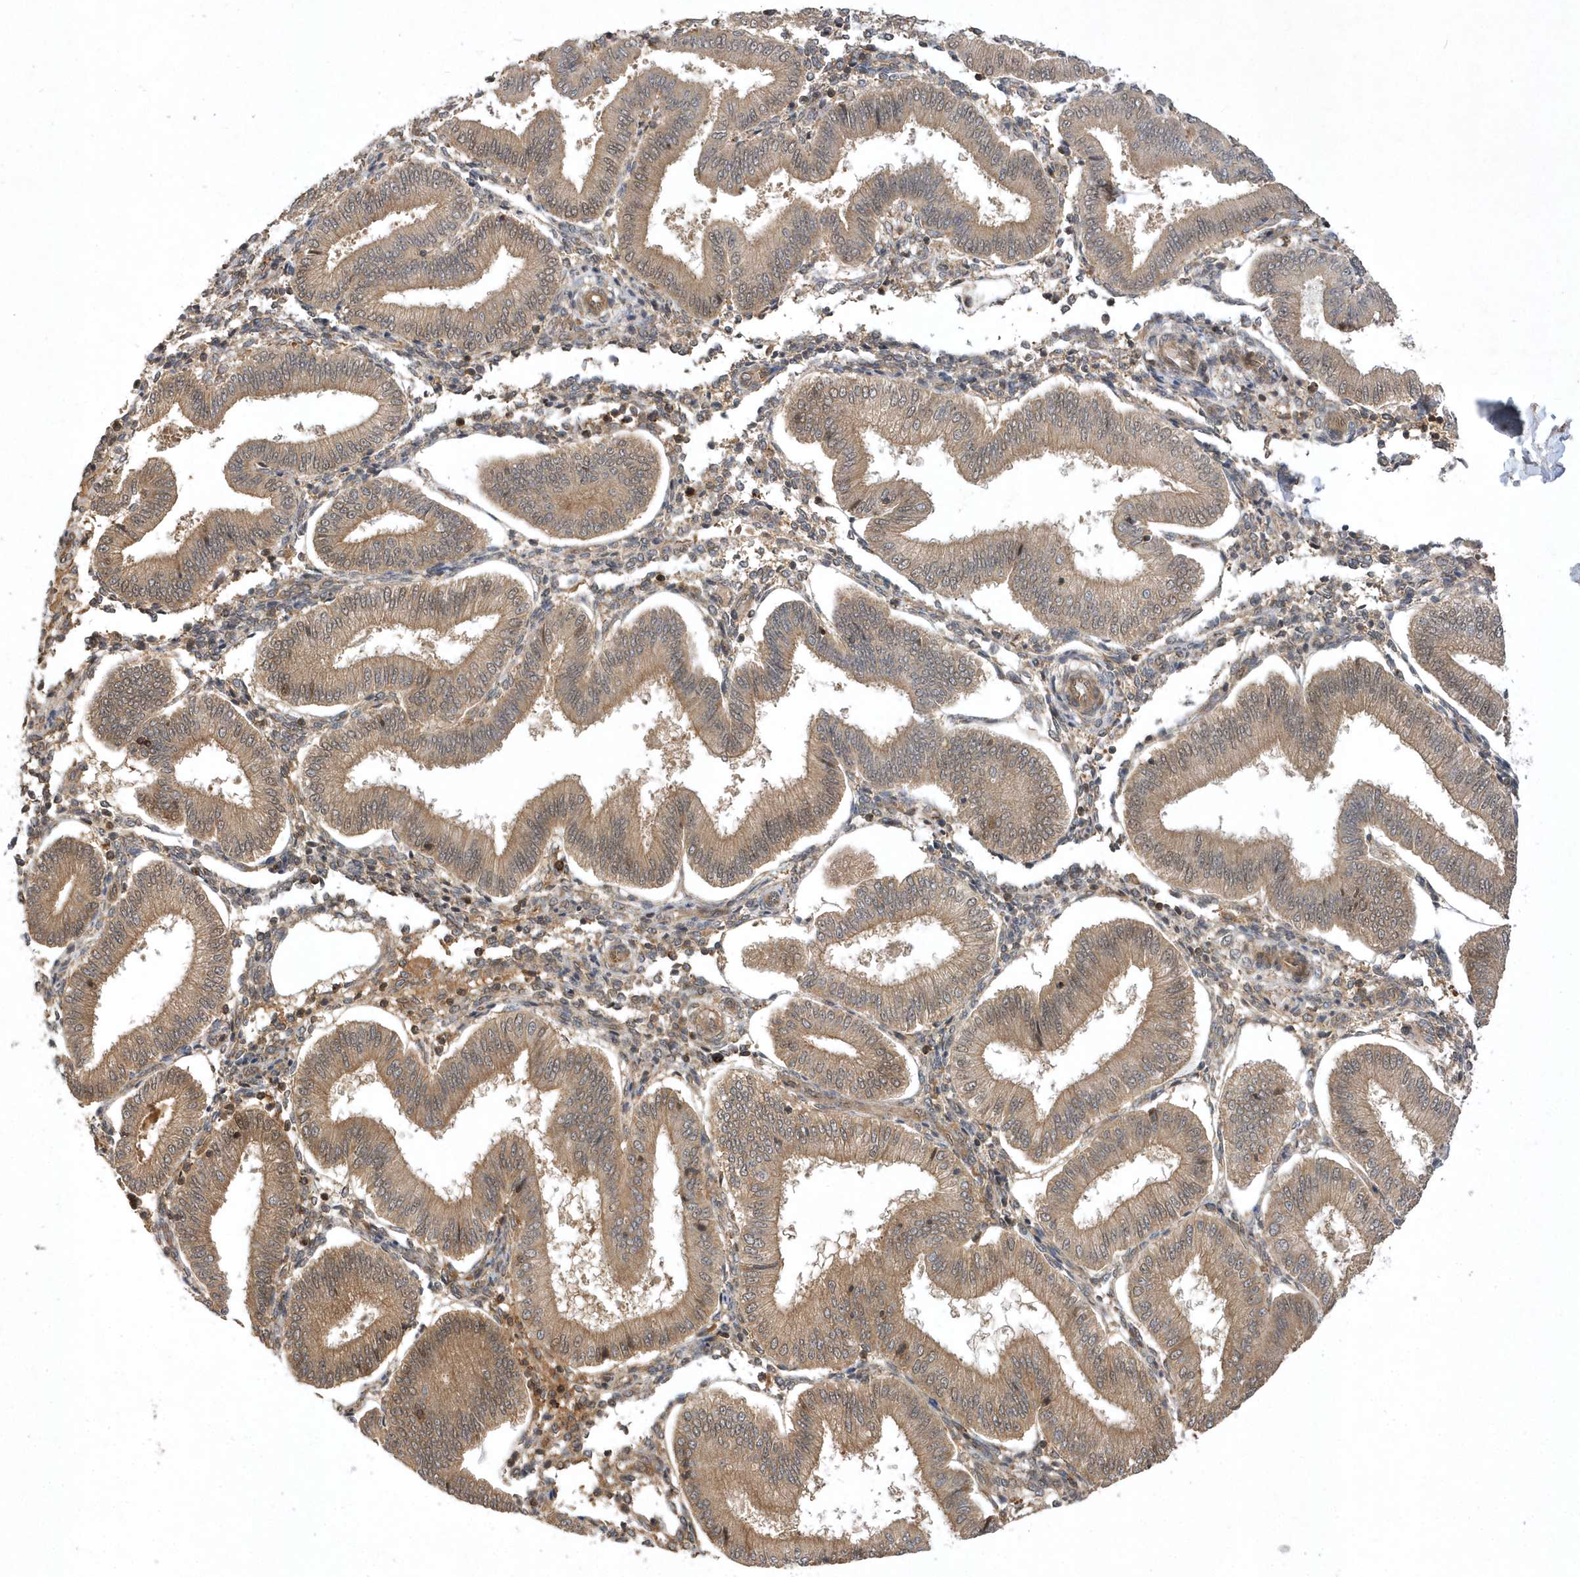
{"staining": {"intensity": "moderate", "quantity": "25%-75%", "location": "cytoplasmic/membranous"}, "tissue": "endometrium", "cell_type": "Cells in endometrial stroma", "image_type": "normal", "snomed": [{"axis": "morphology", "description": "Normal tissue, NOS"}, {"axis": "topography", "description": "Endometrium"}], "caption": "IHC (DAB (3,3'-diaminobenzidine)) staining of normal human endometrium displays moderate cytoplasmic/membranous protein expression in approximately 25%-75% of cells in endometrial stroma. (Brightfield microscopy of DAB IHC at high magnification).", "gene": "GFM2", "patient": {"sex": "female", "age": 39}}